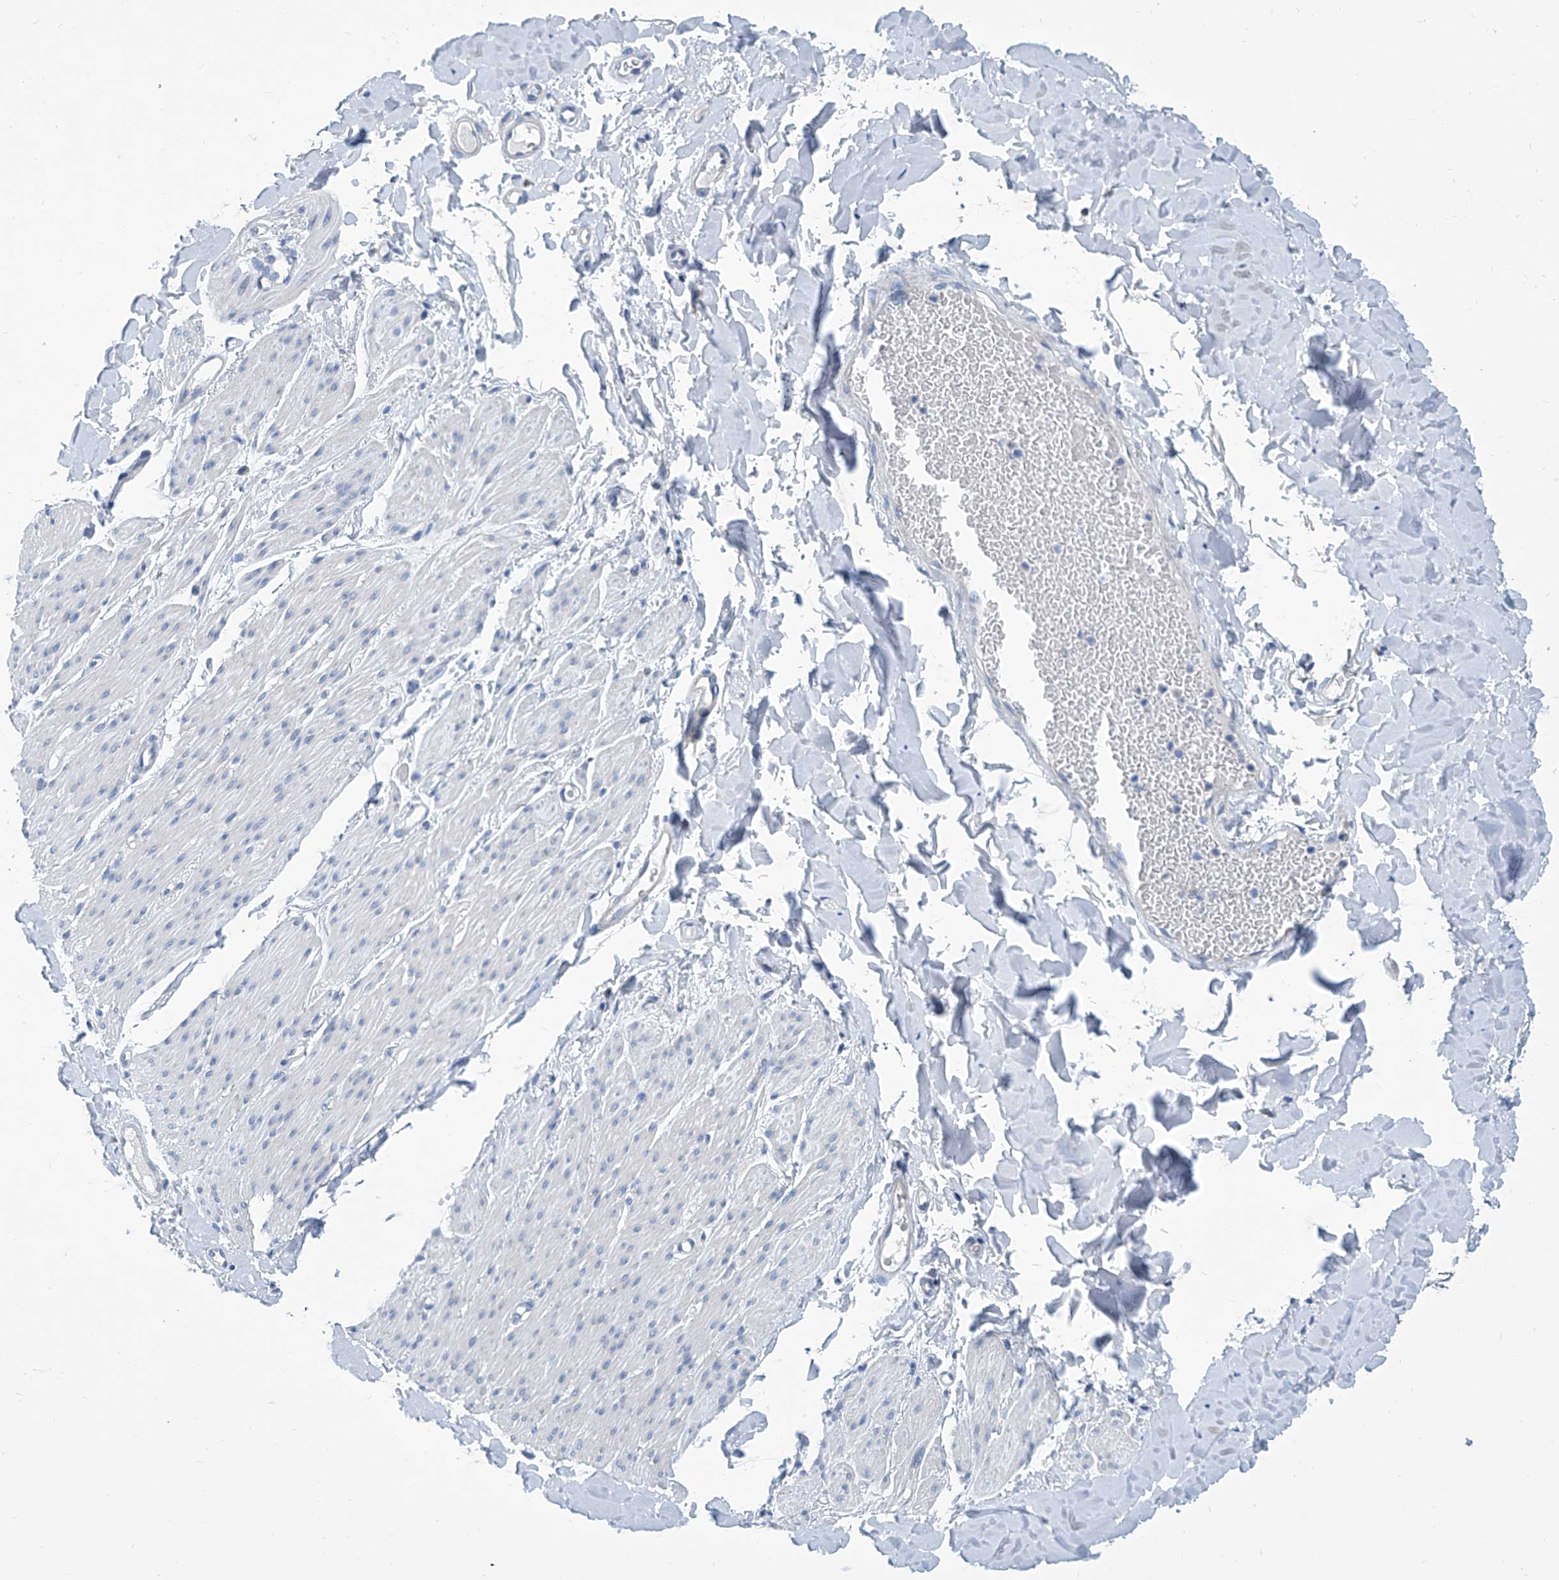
{"staining": {"intensity": "negative", "quantity": "none", "location": "none"}, "tissue": "smooth muscle", "cell_type": "Smooth muscle cells", "image_type": "normal", "snomed": [{"axis": "morphology", "description": "Normal tissue, NOS"}, {"axis": "topography", "description": "Colon"}, {"axis": "topography", "description": "Peripheral nerve tissue"}], "caption": "High power microscopy photomicrograph of an immunohistochemistry (IHC) photomicrograph of unremarkable smooth muscle, revealing no significant staining in smooth muscle cells. (DAB (3,3'-diaminobenzidine) IHC visualized using brightfield microscopy, high magnification).", "gene": "ZNF519", "patient": {"sex": "female", "age": 61}}